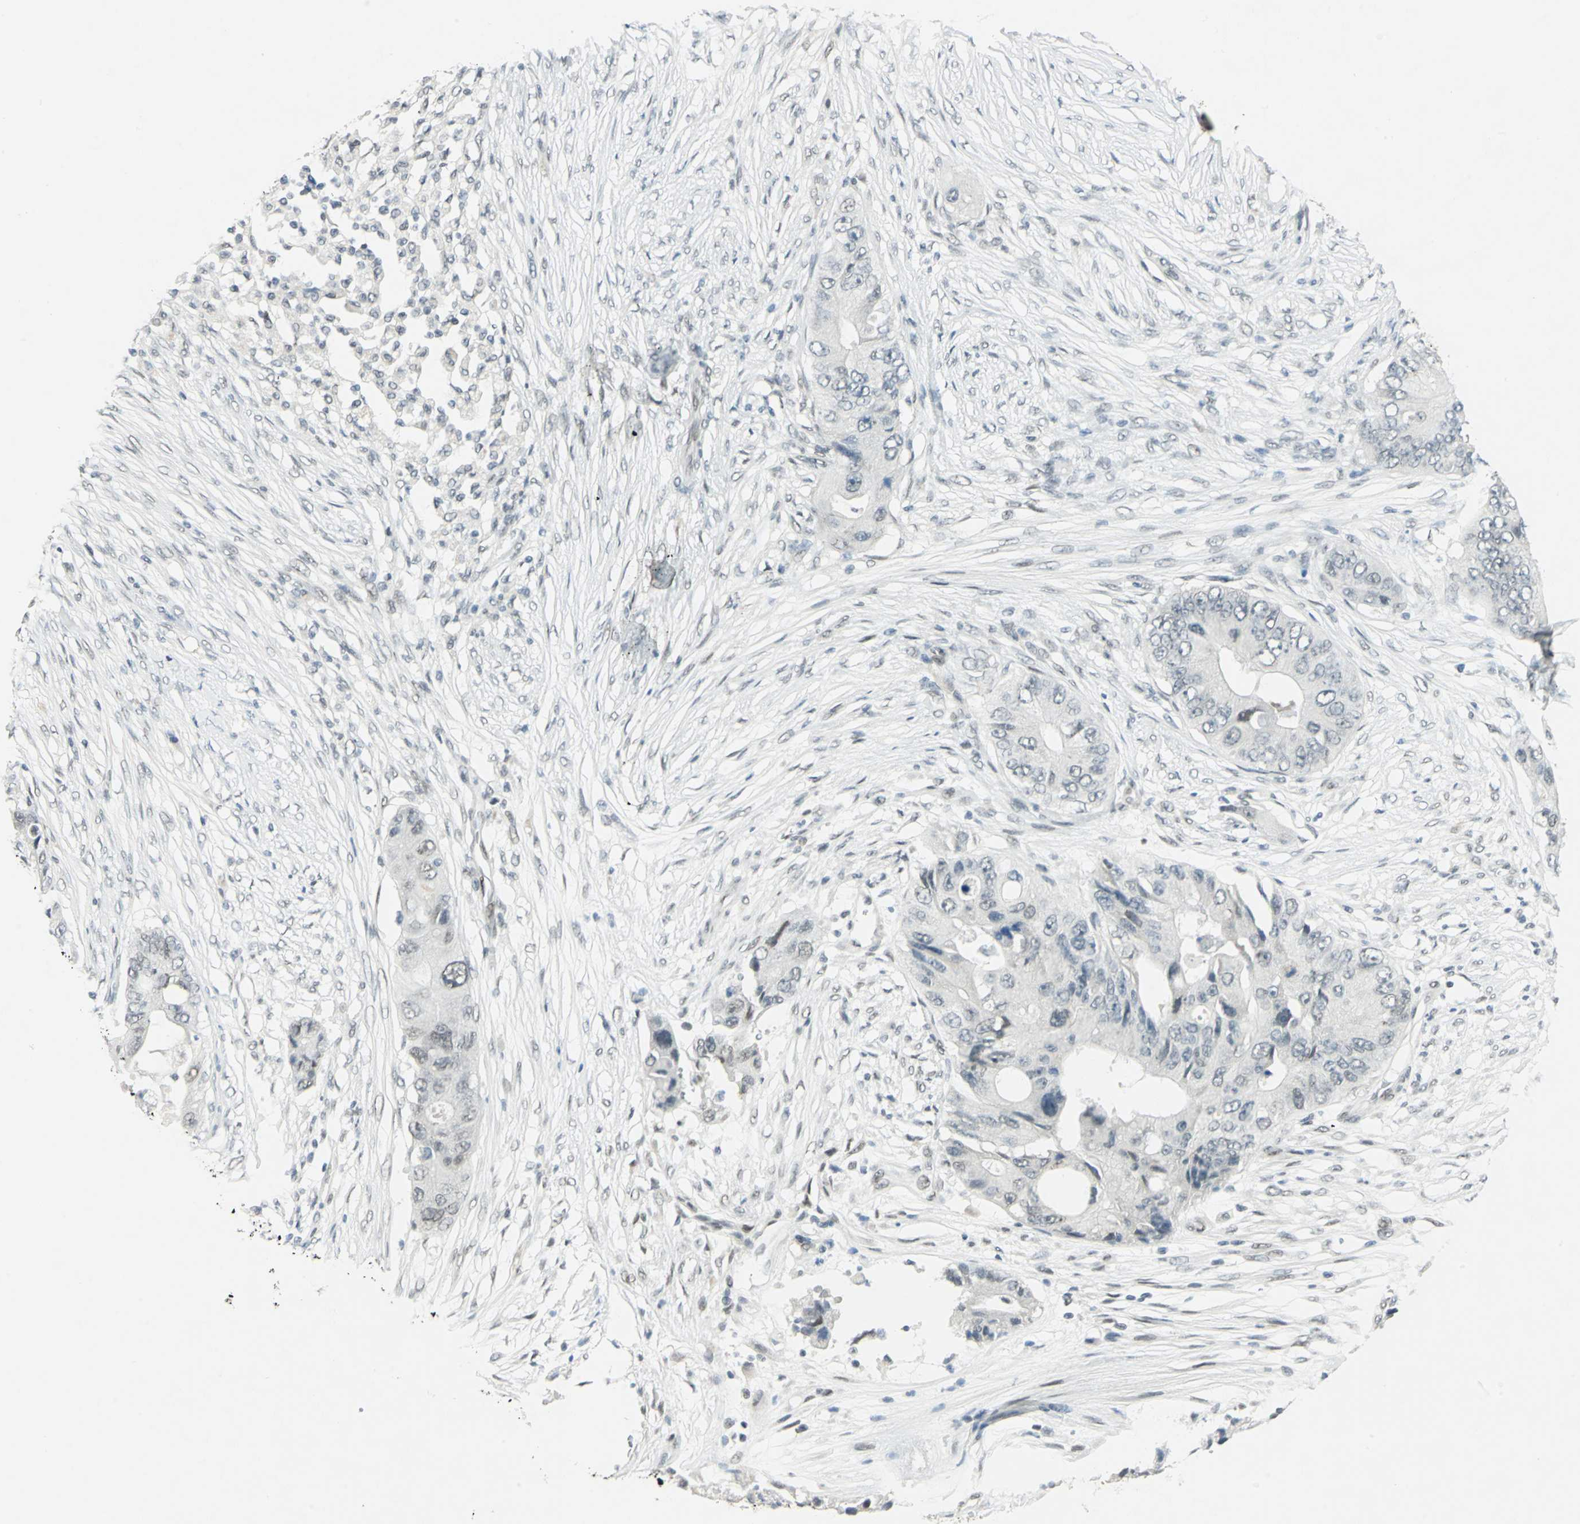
{"staining": {"intensity": "negative", "quantity": "none", "location": "none"}, "tissue": "colorectal cancer", "cell_type": "Tumor cells", "image_type": "cancer", "snomed": [{"axis": "morphology", "description": "Adenocarcinoma, NOS"}, {"axis": "topography", "description": "Colon"}], "caption": "Protein analysis of colorectal cancer demonstrates no significant staining in tumor cells.", "gene": "MTMR10", "patient": {"sex": "male", "age": 71}}